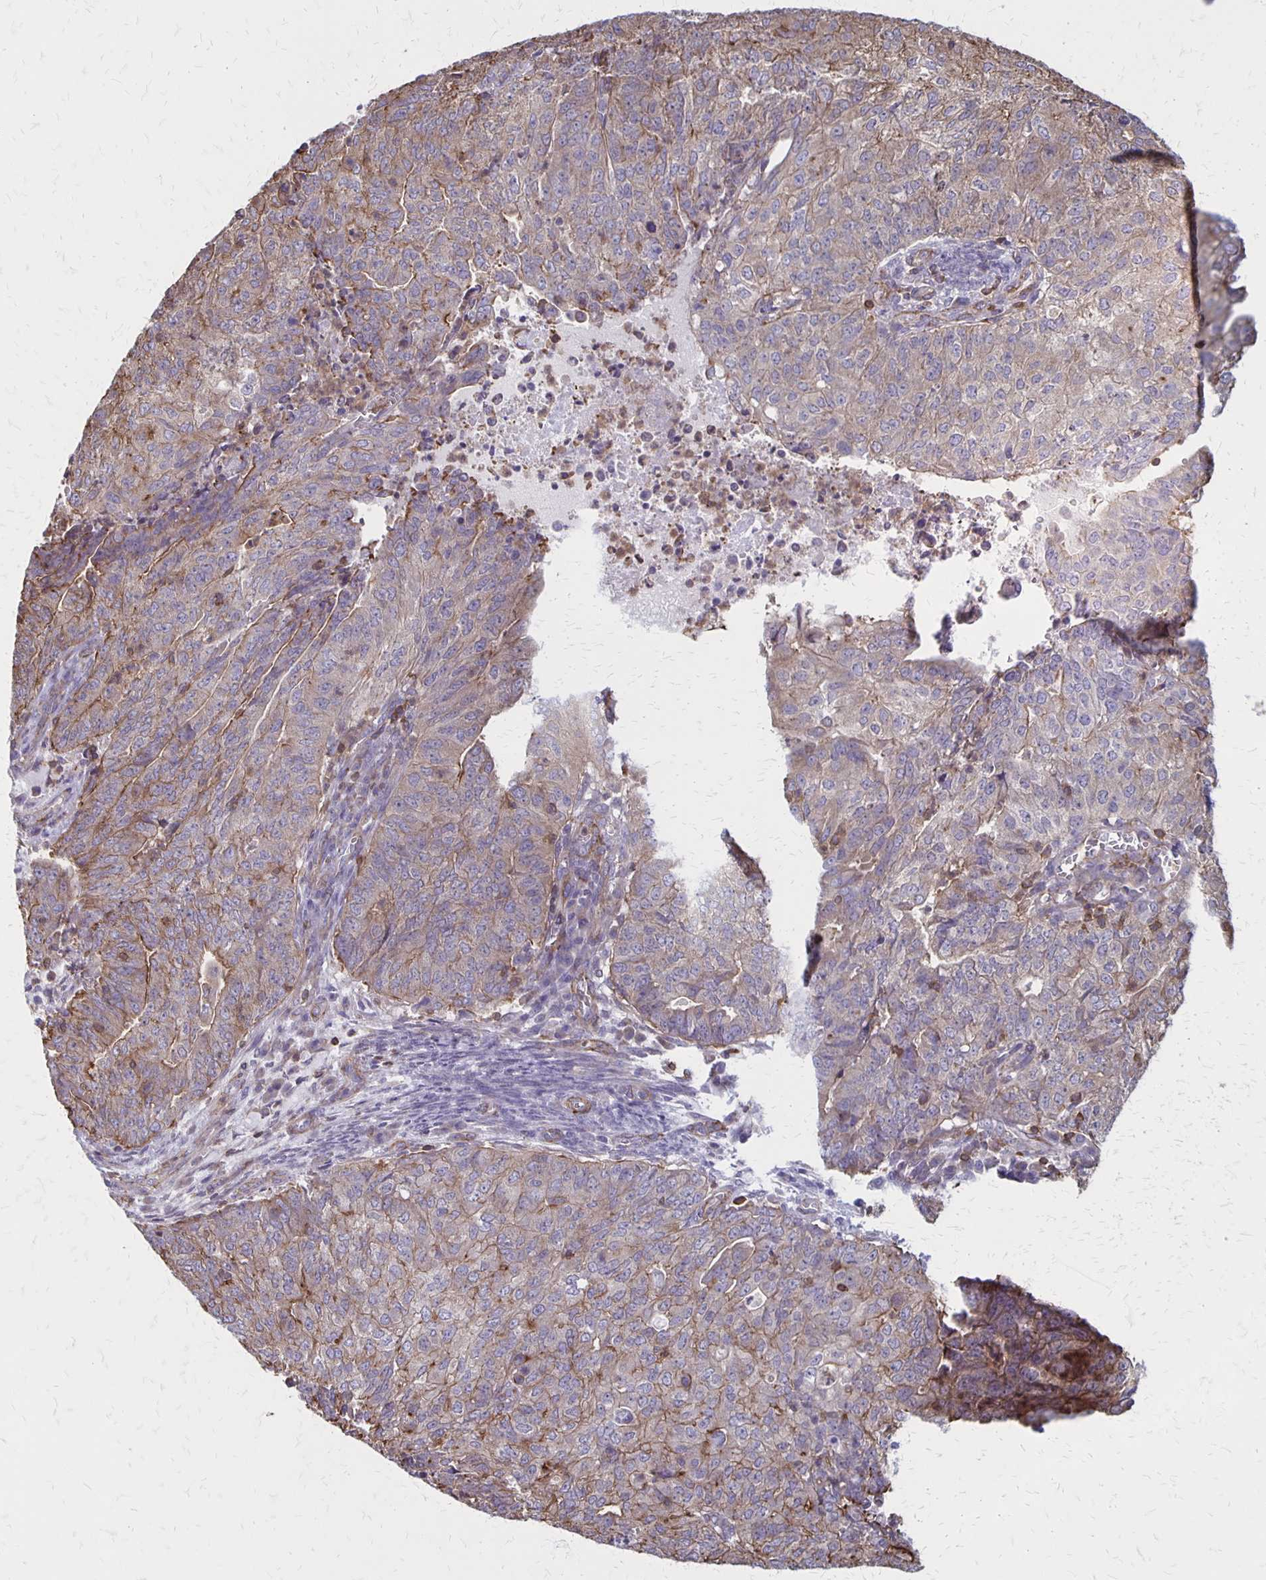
{"staining": {"intensity": "moderate", "quantity": "25%-75%", "location": "cytoplasmic/membranous"}, "tissue": "endometrial cancer", "cell_type": "Tumor cells", "image_type": "cancer", "snomed": [{"axis": "morphology", "description": "Adenocarcinoma, NOS"}, {"axis": "topography", "description": "Endometrium"}], "caption": "An immunohistochemistry (IHC) histopathology image of tumor tissue is shown. Protein staining in brown labels moderate cytoplasmic/membranous positivity in endometrial adenocarcinoma within tumor cells.", "gene": "SEPTIN5", "patient": {"sex": "female", "age": 82}}